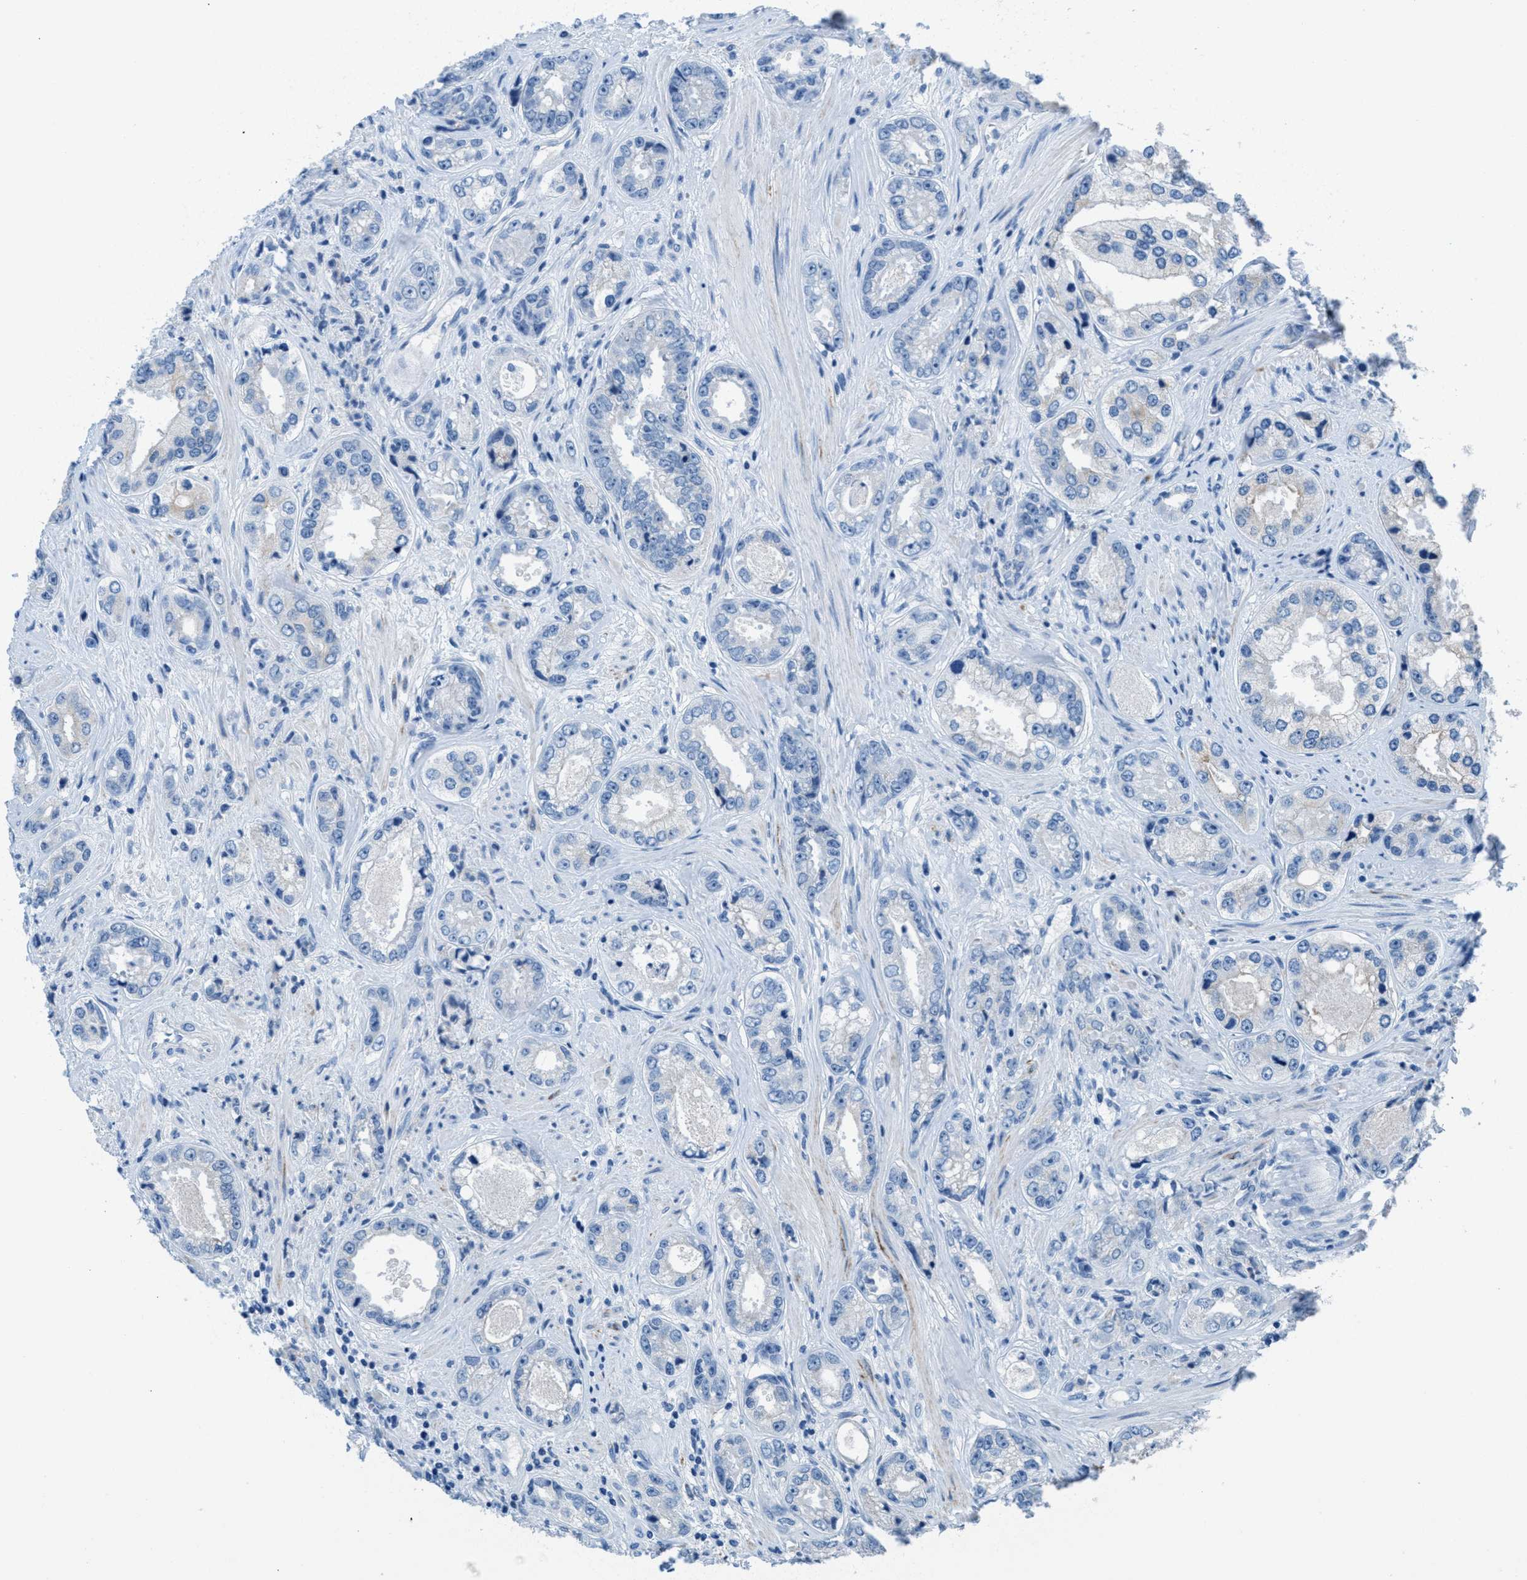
{"staining": {"intensity": "negative", "quantity": "none", "location": "none"}, "tissue": "prostate cancer", "cell_type": "Tumor cells", "image_type": "cancer", "snomed": [{"axis": "morphology", "description": "Adenocarcinoma, High grade"}, {"axis": "topography", "description": "Prostate"}], "caption": "Prostate cancer was stained to show a protein in brown. There is no significant staining in tumor cells.", "gene": "MGARP", "patient": {"sex": "male", "age": 61}}